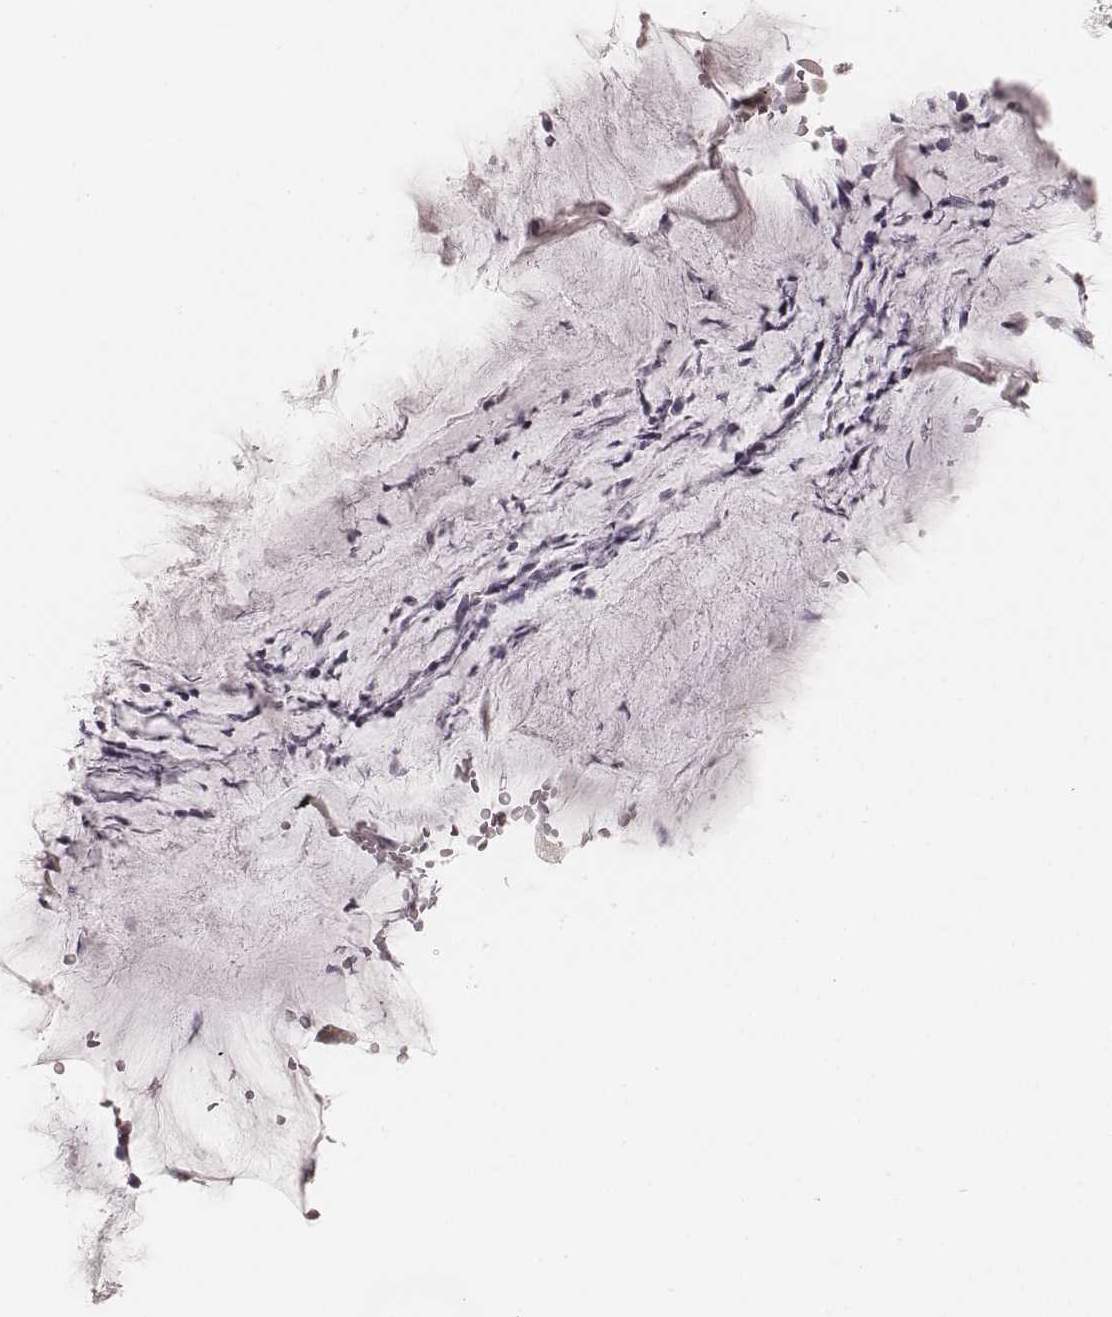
{"staining": {"intensity": "negative", "quantity": "none", "location": "none"}, "tissue": "soft tissue", "cell_type": "Chondrocytes", "image_type": "normal", "snomed": [{"axis": "morphology", "description": "Normal tissue, NOS"}, {"axis": "topography", "description": "Cartilage tissue"}, {"axis": "topography", "description": "Bronchus"}], "caption": "Immunohistochemistry (IHC) photomicrograph of normal soft tissue stained for a protein (brown), which reveals no positivity in chondrocytes.", "gene": "KRT34", "patient": {"sex": "female", "age": 79}}